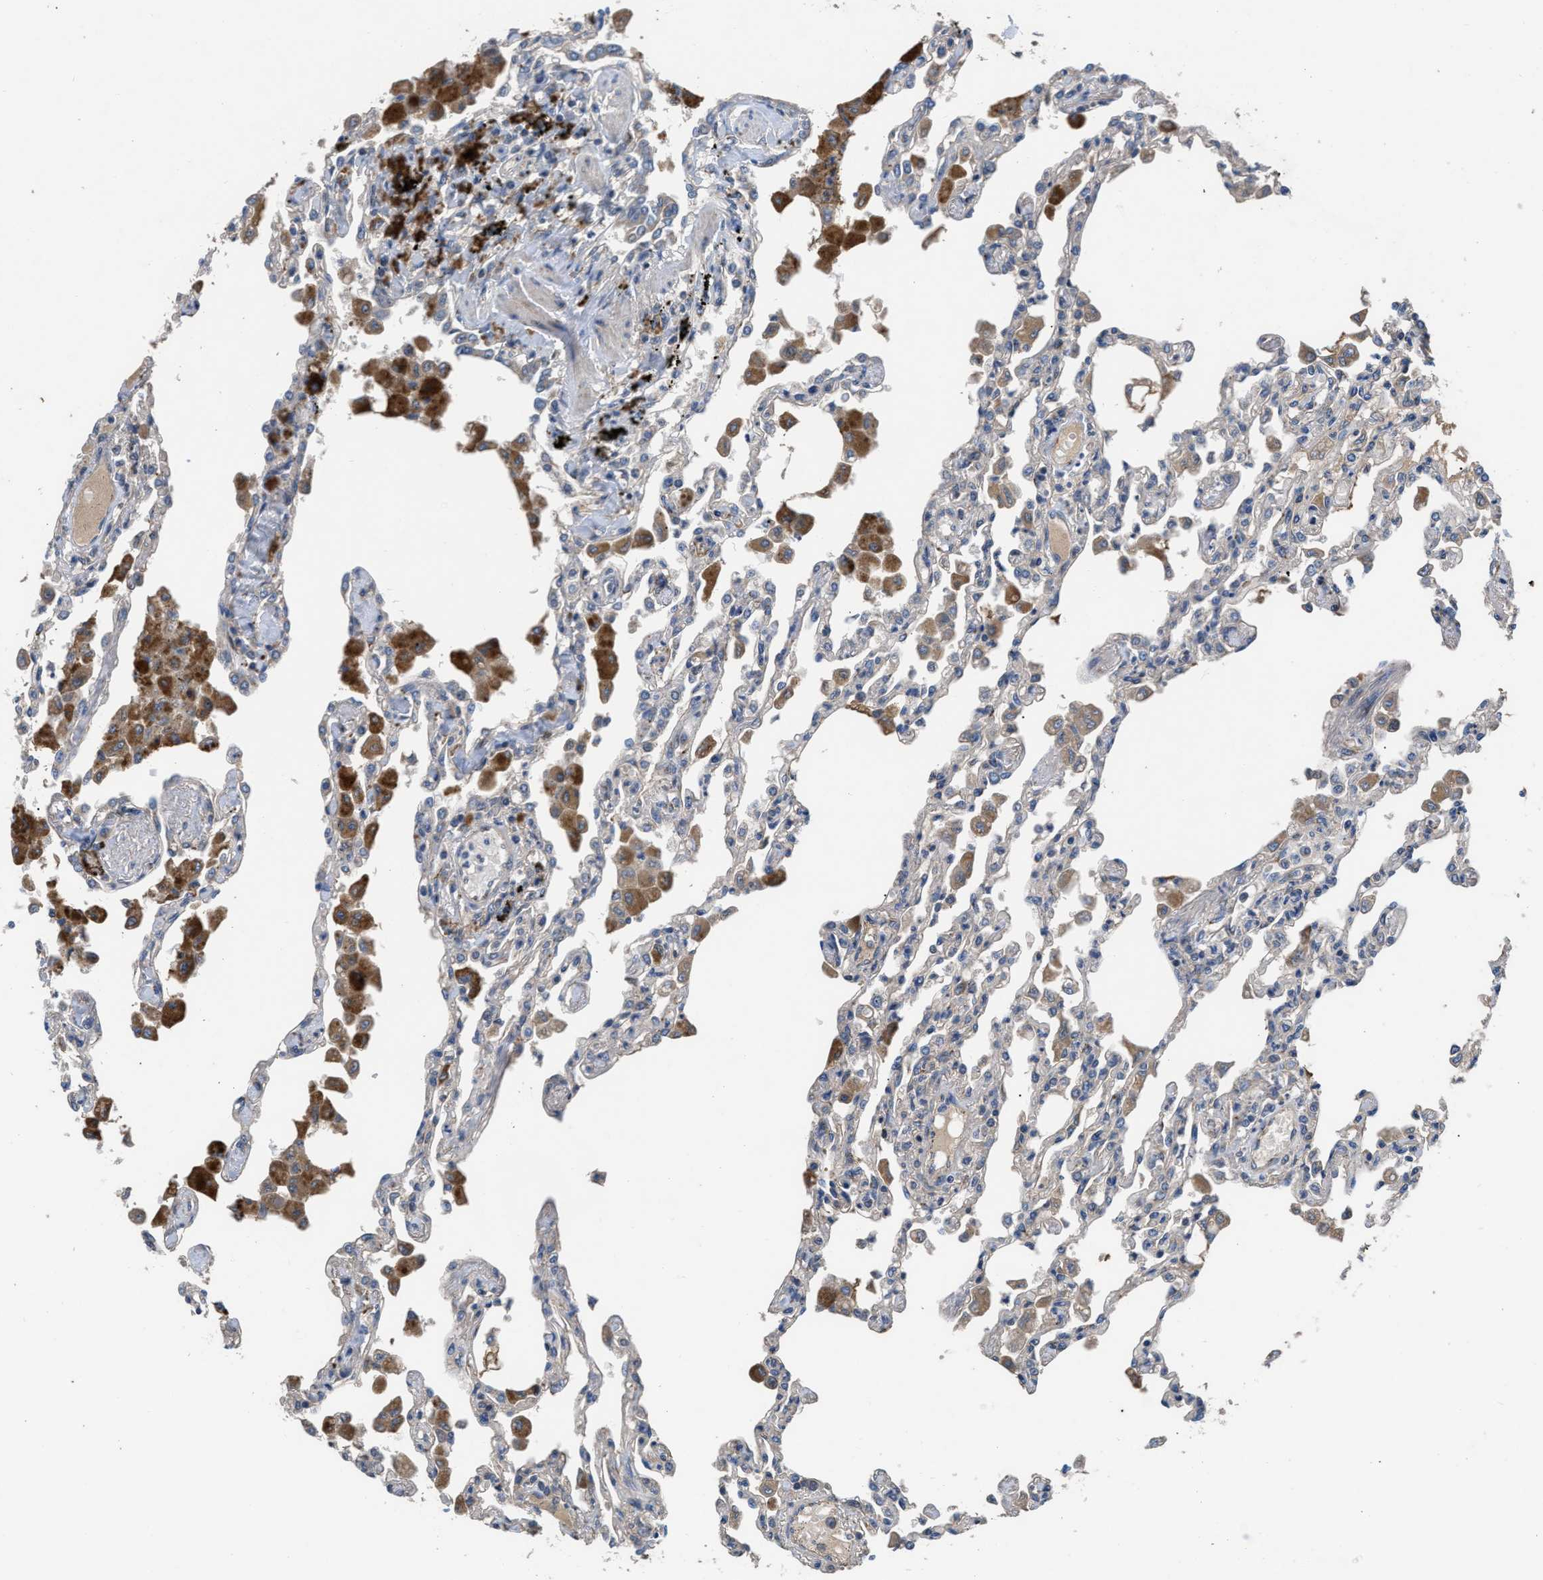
{"staining": {"intensity": "negative", "quantity": "none", "location": "none"}, "tissue": "lung", "cell_type": "Alveolar cells", "image_type": "normal", "snomed": [{"axis": "morphology", "description": "Normal tissue, NOS"}, {"axis": "topography", "description": "Bronchus"}, {"axis": "topography", "description": "Lung"}], "caption": "Immunohistochemical staining of normal lung demonstrates no significant positivity in alveolar cells.", "gene": "SIK2", "patient": {"sex": "female", "age": 49}}